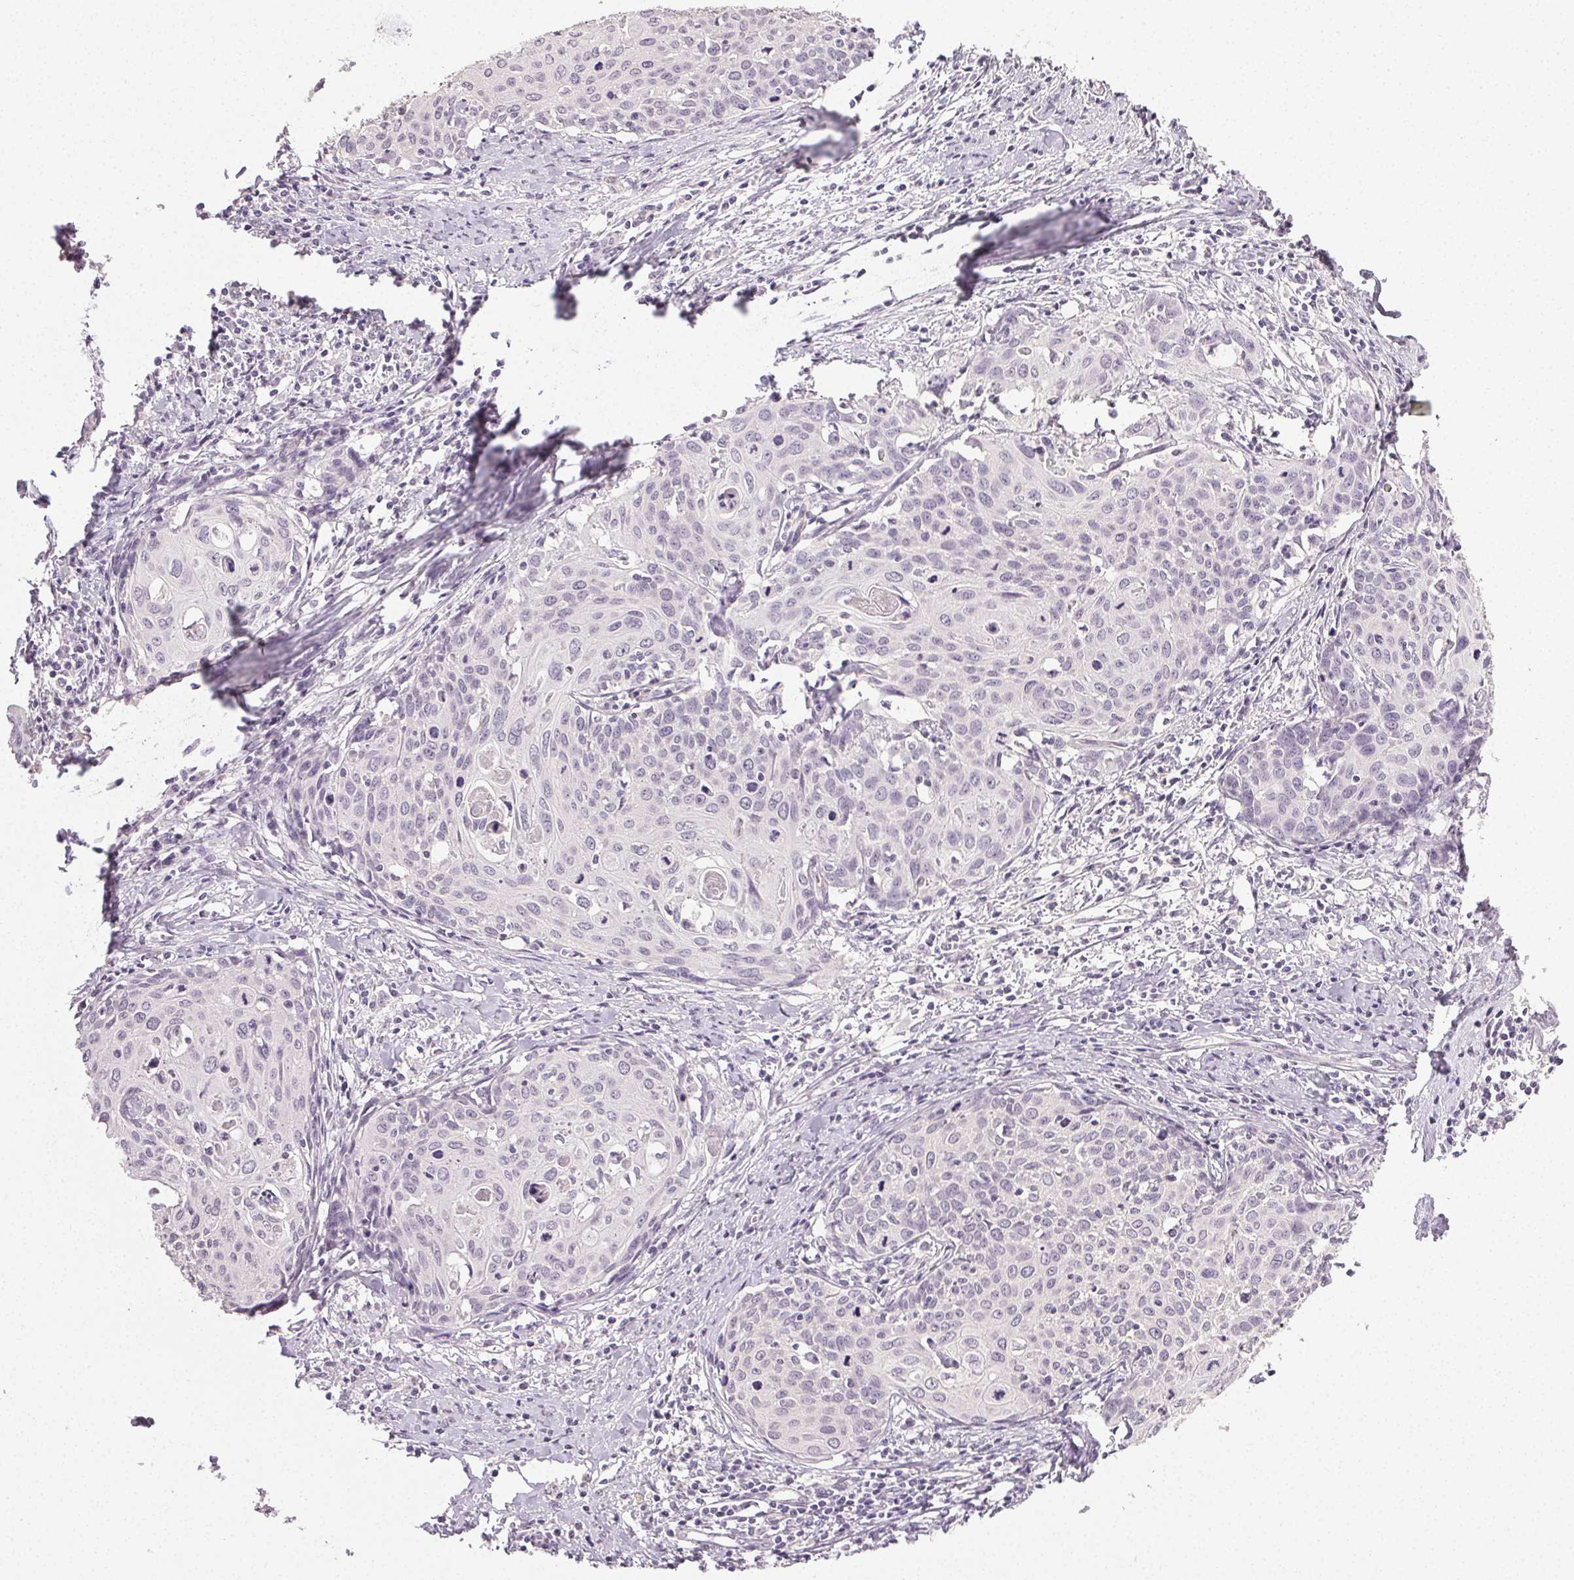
{"staining": {"intensity": "negative", "quantity": "none", "location": "none"}, "tissue": "cervical cancer", "cell_type": "Tumor cells", "image_type": "cancer", "snomed": [{"axis": "morphology", "description": "Squamous cell carcinoma, NOS"}, {"axis": "topography", "description": "Cervix"}], "caption": "High power microscopy micrograph of an immunohistochemistry micrograph of cervical cancer (squamous cell carcinoma), revealing no significant staining in tumor cells.", "gene": "PLCB1", "patient": {"sex": "female", "age": 62}}